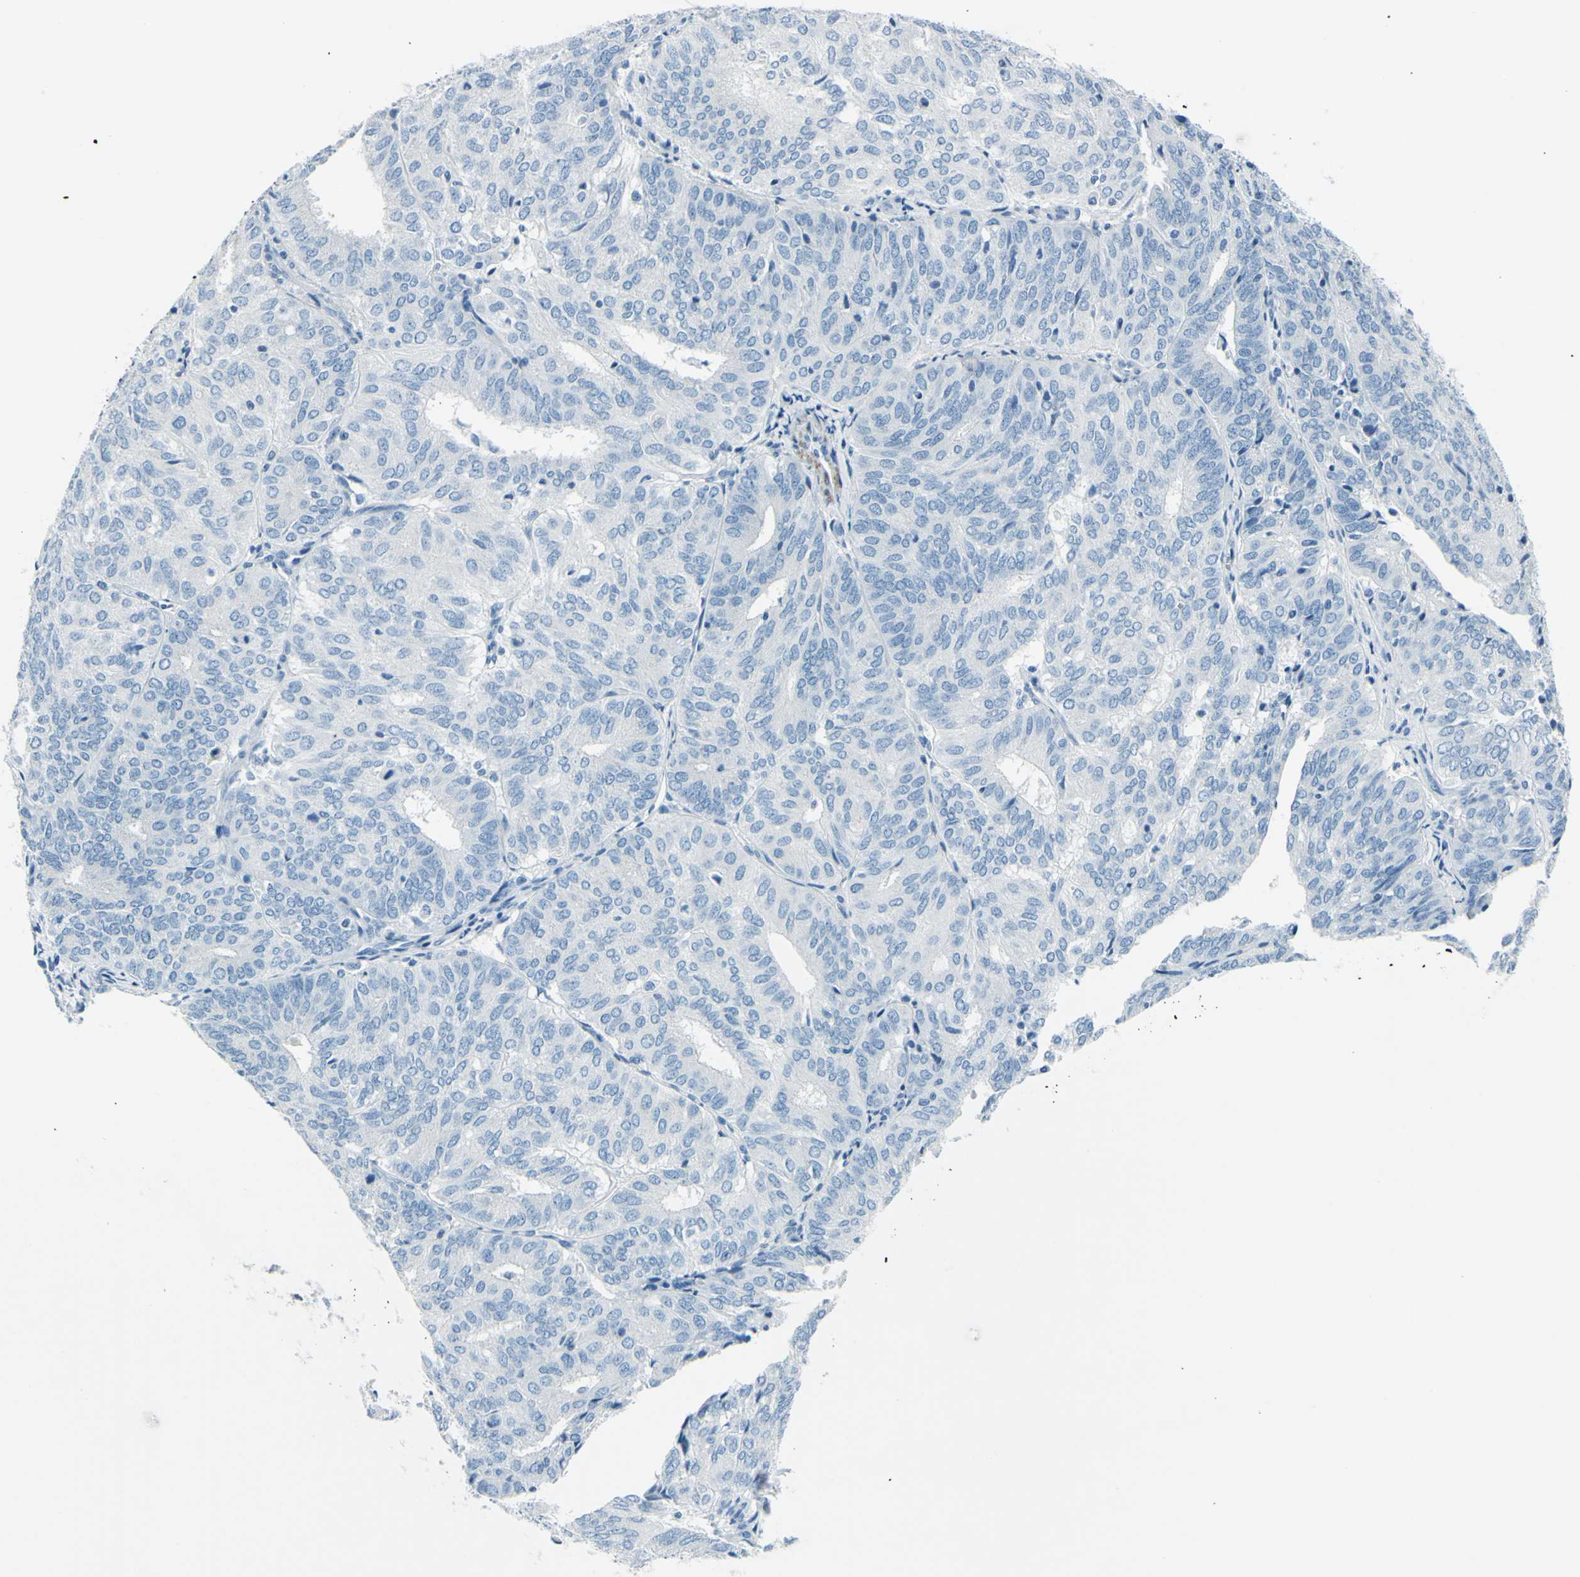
{"staining": {"intensity": "negative", "quantity": "none", "location": "none"}, "tissue": "endometrial cancer", "cell_type": "Tumor cells", "image_type": "cancer", "snomed": [{"axis": "morphology", "description": "Adenocarcinoma, NOS"}, {"axis": "topography", "description": "Uterus"}], "caption": "Immunohistochemistry (IHC) micrograph of neoplastic tissue: endometrial cancer stained with DAB (3,3'-diaminobenzidine) shows no significant protein expression in tumor cells. Brightfield microscopy of immunohistochemistry (IHC) stained with DAB (brown) and hematoxylin (blue), captured at high magnification.", "gene": "CDH15", "patient": {"sex": "female", "age": 60}}